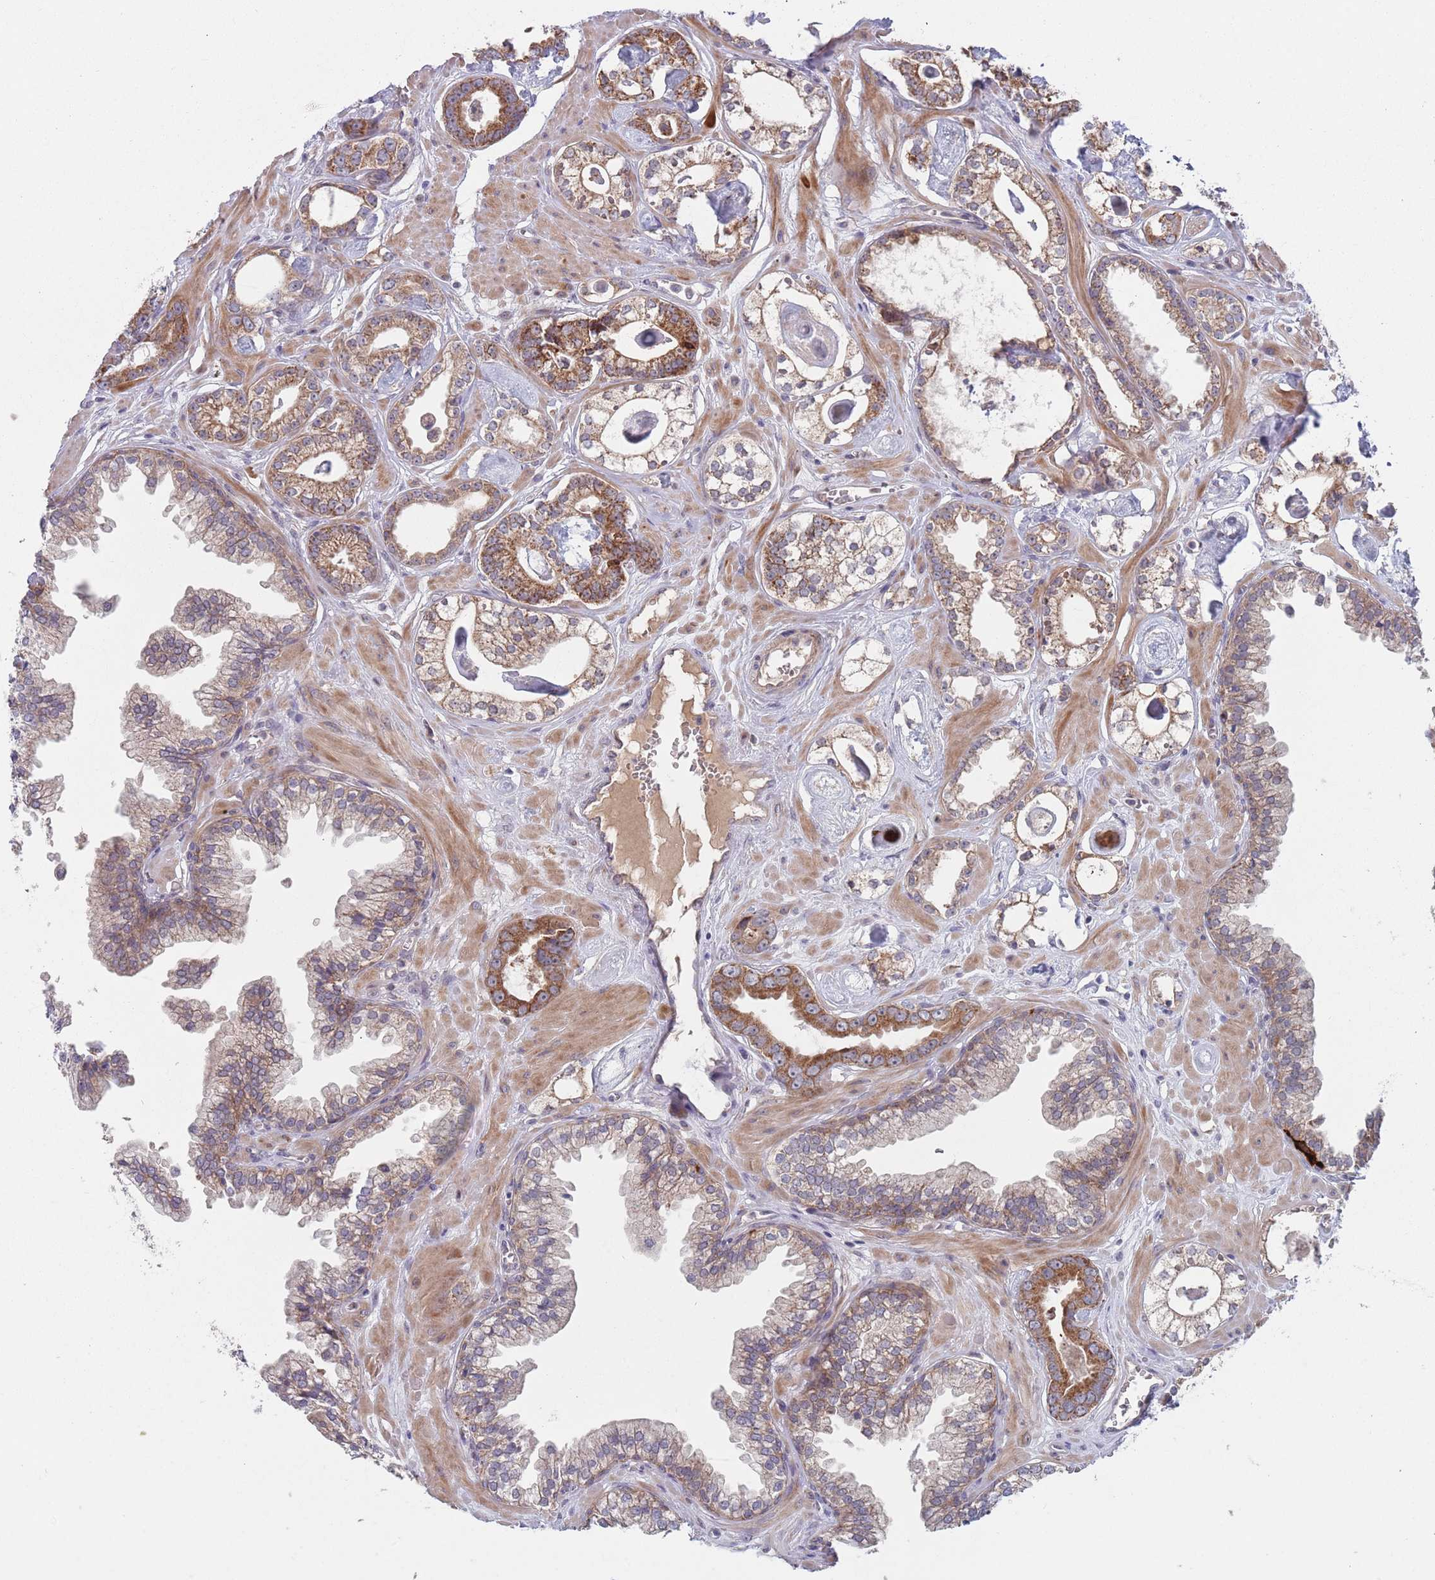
{"staining": {"intensity": "strong", "quantity": "25%-75%", "location": "cytoplasmic/membranous"}, "tissue": "prostate cancer", "cell_type": "Tumor cells", "image_type": "cancer", "snomed": [{"axis": "morphology", "description": "Adenocarcinoma, Low grade"}, {"axis": "topography", "description": "Prostate"}], "caption": "Protein expression analysis of human prostate cancer (adenocarcinoma (low-grade)) reveals strong cytoplasmic/membranous expression in about 25%-75% of tumor cells. The protein of interest is stained brown, and the nuclei are stained in blue (DAB IHC with brightfield microscopy, high magnification).", "gene": "ZNF140", "patient": {"sex": "male", "age": 60}}